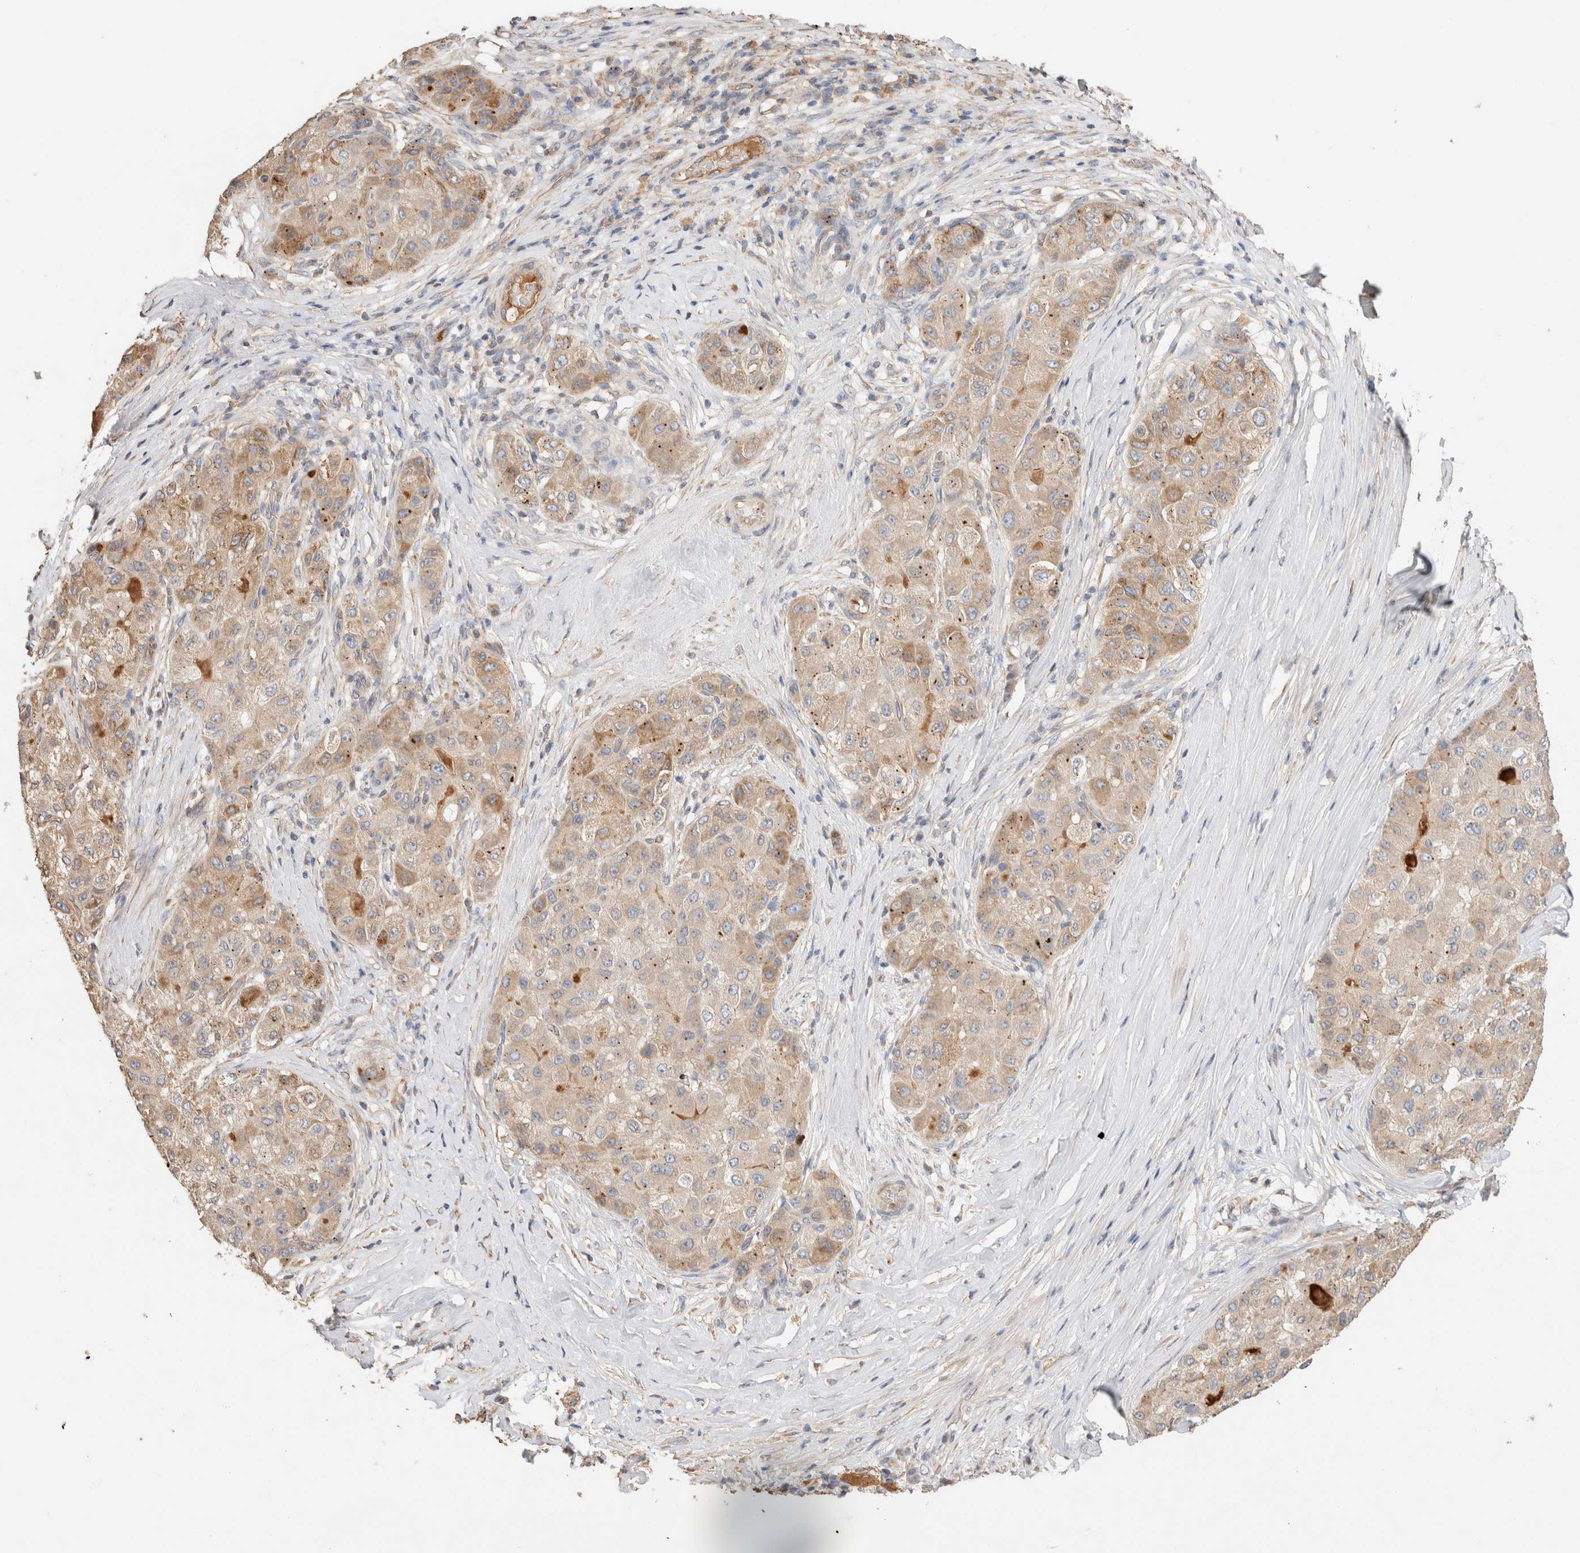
{"staining": {"intensity": "weak", "quantity": ">75%", "location": "cytoplasmic/membranous"}, "tissue": "liver cancer", "cell_type": "Tumor cells", "image_type": "cancer", "snomed": [{"axis": "morphology", "description": "Carcinoma, Hepatocellular, NOS"}, {"axis": "topography", "description": "Liver"}], "caption": "Liver cancer stained with a protein marker displays weak staining in tumor cells.", "gene": "PROS1", "patient": {"sex": "male", "age": 80}}